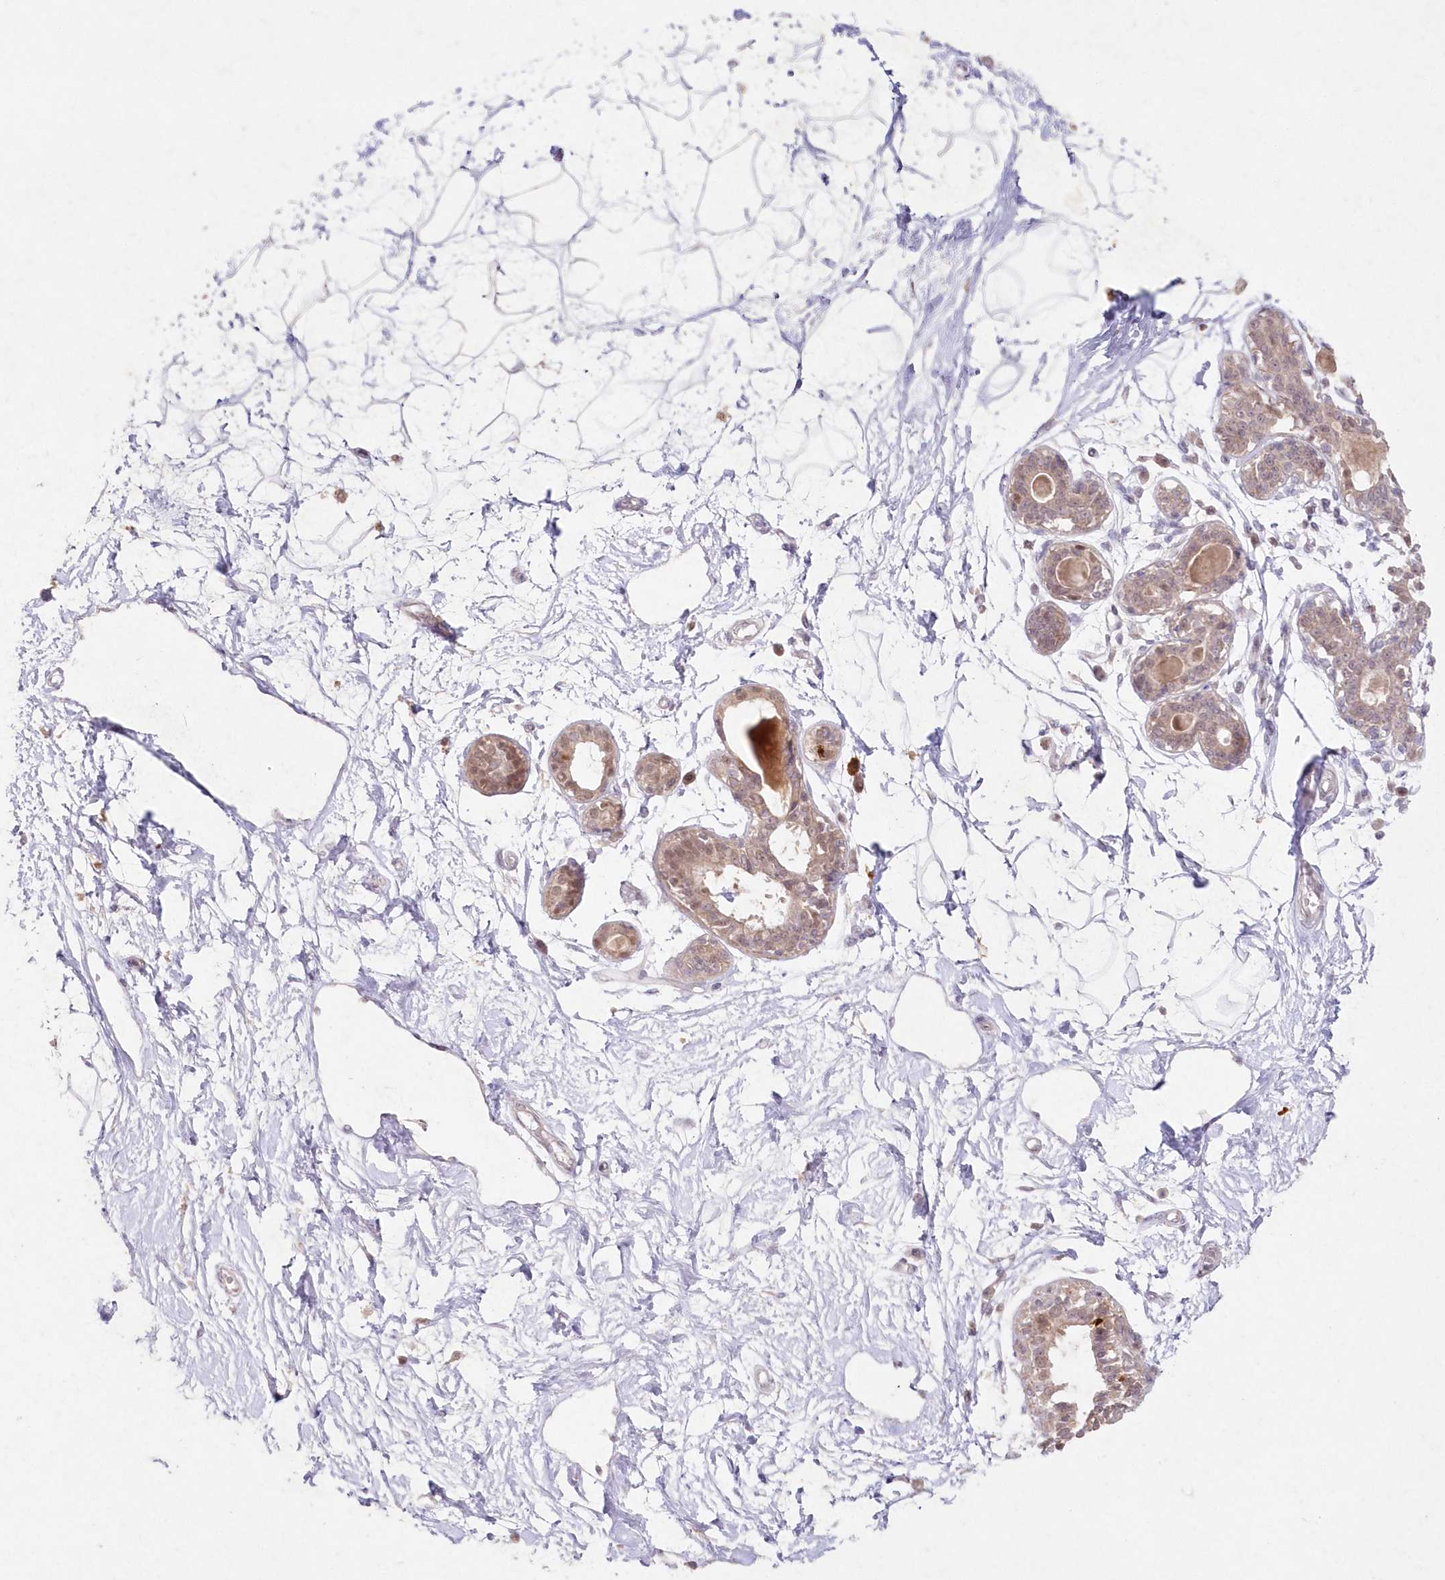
{"staining": {"intensity": "negative", "quantity": "none", "location": "none"}, "tissue": "breast", "cell_type": "Adipocytes", "image_type": "normal", "snomed": [{"axis": "morphology", "description": "Normal tissue, NOS"}, {"axis": "topography", "description": "Breast"}], "caption": "IHC photomicrograph of unremarkable human breast stained for a protein (brown), which displays no staining in adipocytes. (IHC, brightfield microscopy, high magnification).", "gene": "ASCC1", "patient": {"sex": "female", "age": 45}}